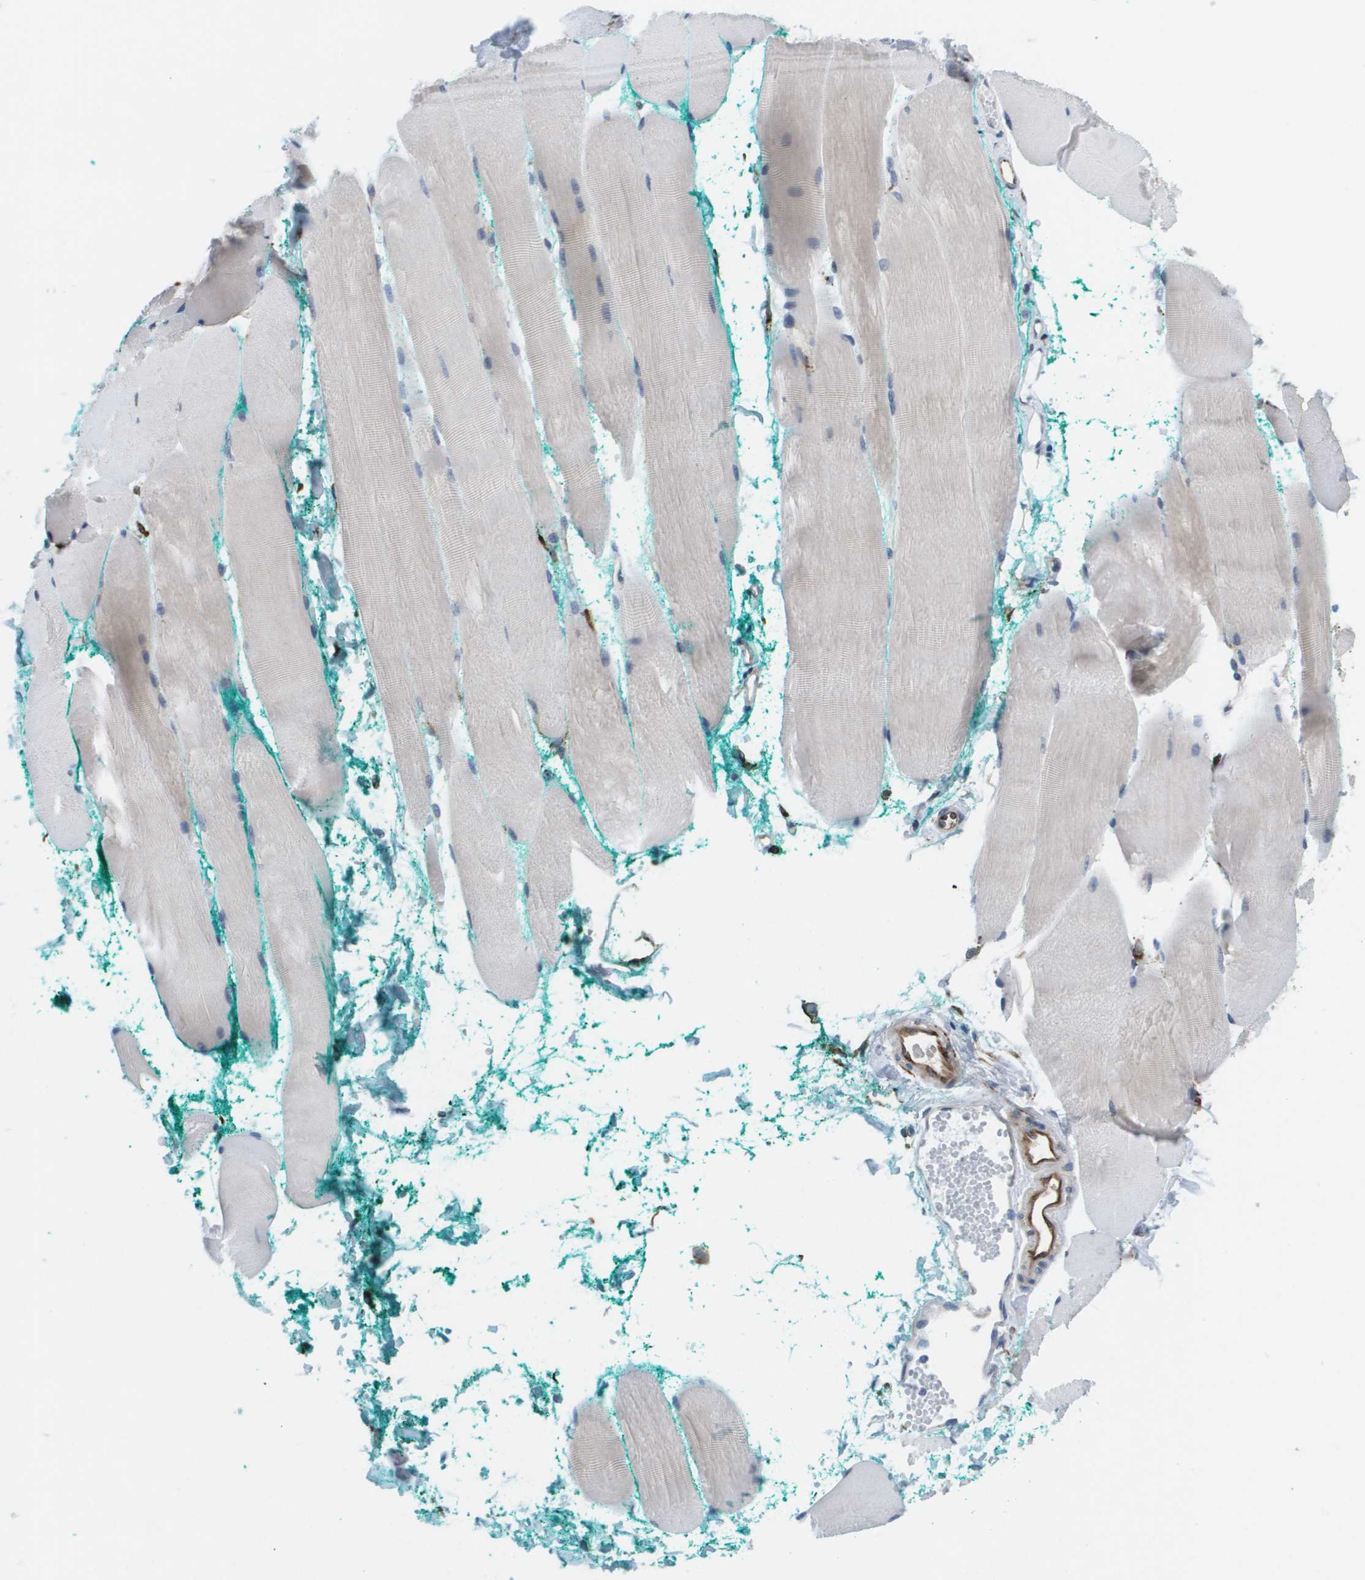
{"staining": {"intensity": "negative", "quantity": "none", "location": "none"}, "tissue": "skeletal muscle", "cell_type": "Myocytes", "image_type": "normal", "snomed": [{"axis": "morphology", "description": "Normal tissue, NOS"}, {"axis": "morphology", "description": "Squamous cell carcinoma, NOS"}, {"axis": "topography", "description": "Skeletal muscle"}], "caption": "High magnification brightfield microscopy of unremarkable skeletal muscle stained with DAB (3,3'-diaminobenzidine) (brown) and counterstained with hematoxylin (blue): myocytes show no significant expression. (Brightfield microscopy of DAB immunohistochemistry (IHC) at high magnification).", "gene": "ST3GAL2", "patient": {"sex": "male", "age": 51}}